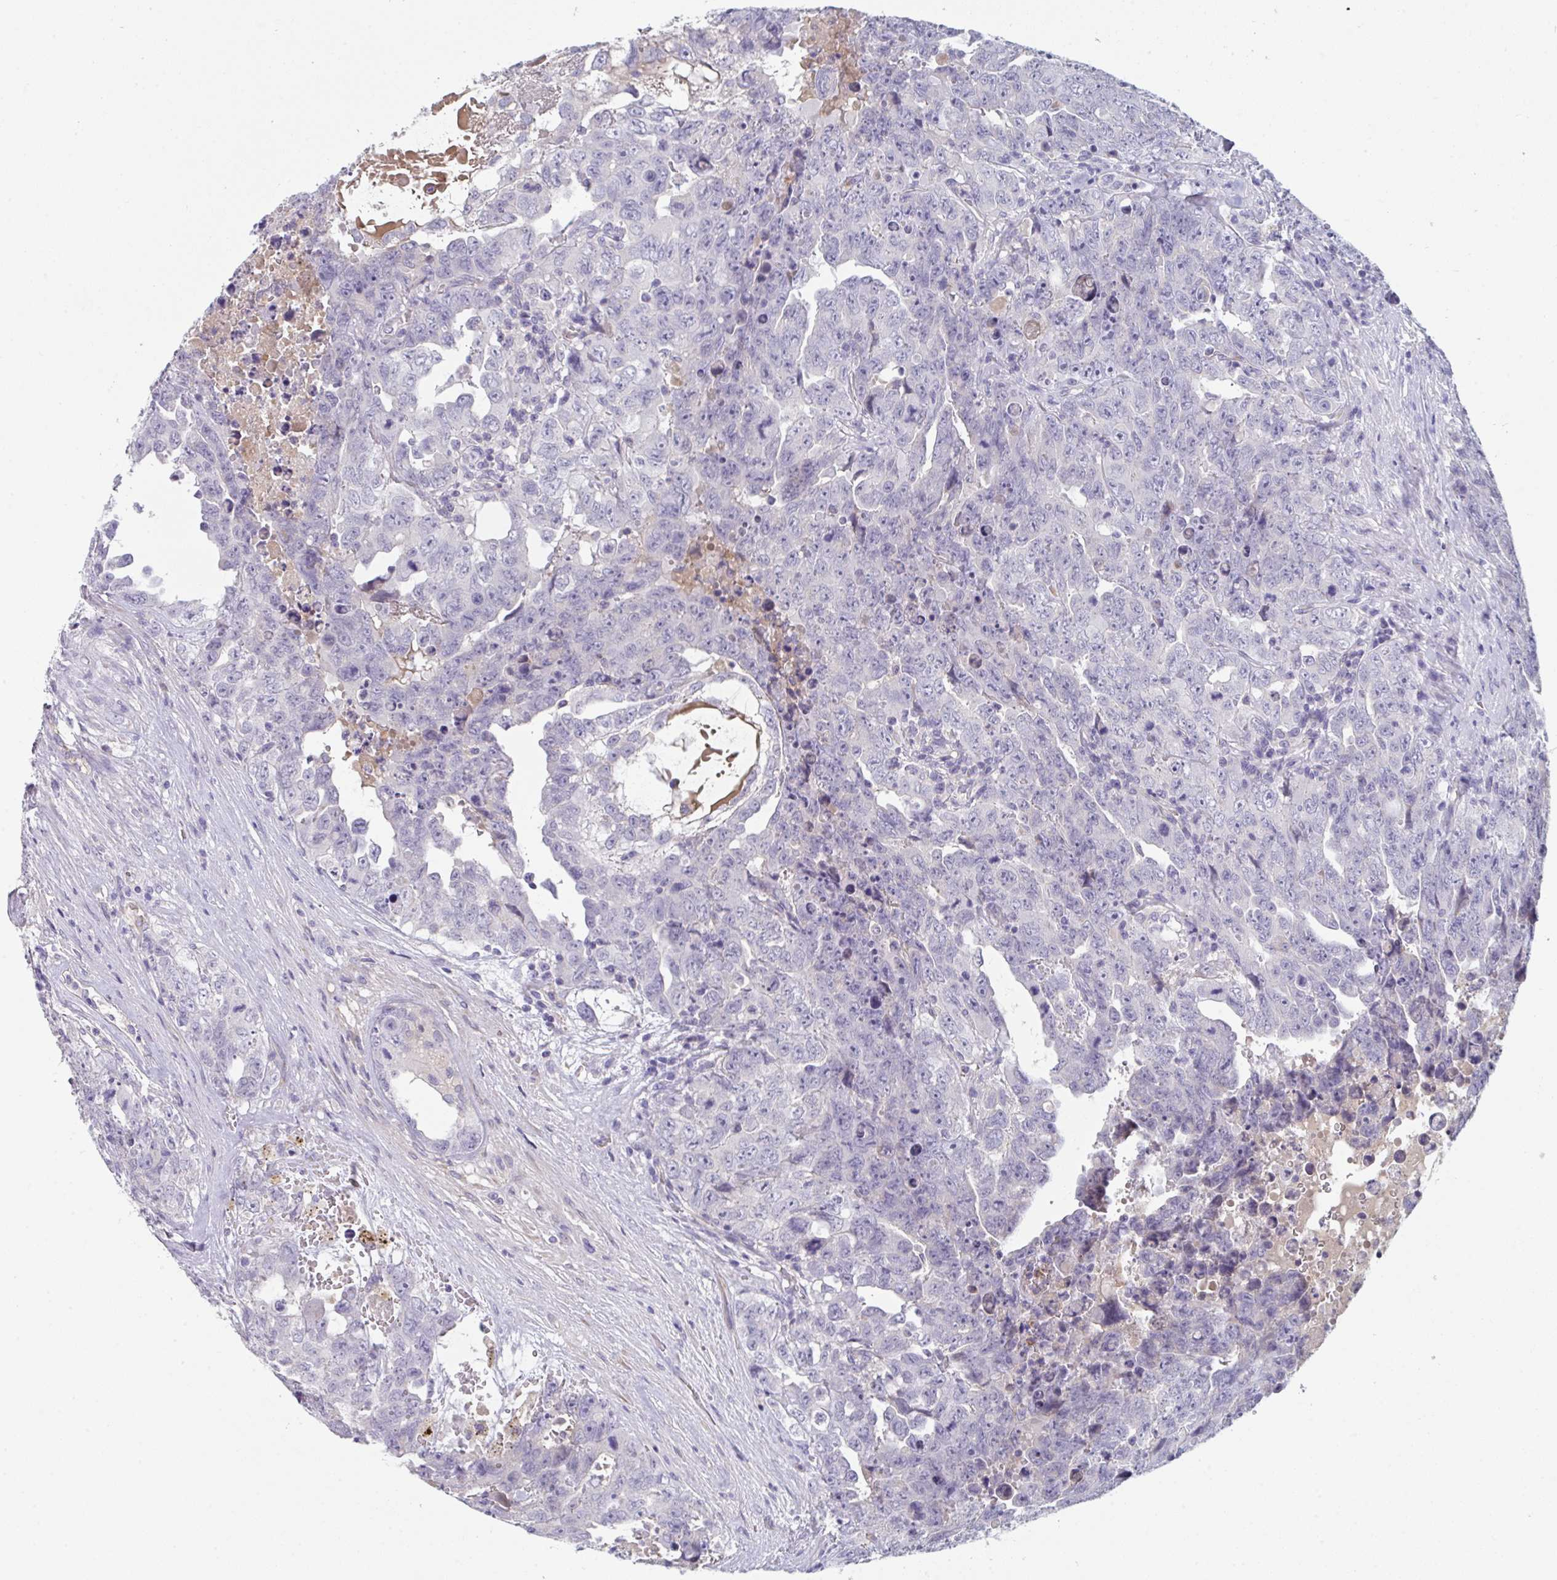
{"staining": {"intensity": "negative", "quantity": "none", "location": "none"}, "tissue": "testis cancer", "cell_type": "Tumor cells", "image_type": "cancer", "snomed": [{"axis": "morphology", "description": "Carcinoma, Embryonal, NOS"}, {"axis": "topography", "description": "Testis"}], "caption": "IHC photomicrograph of human testis embryonal carcinoma stained for a protein (brown), which reveals no staining in tumor cells.", "gene": "HGFAC", "patient": {"sex": "male", "age": 24}}